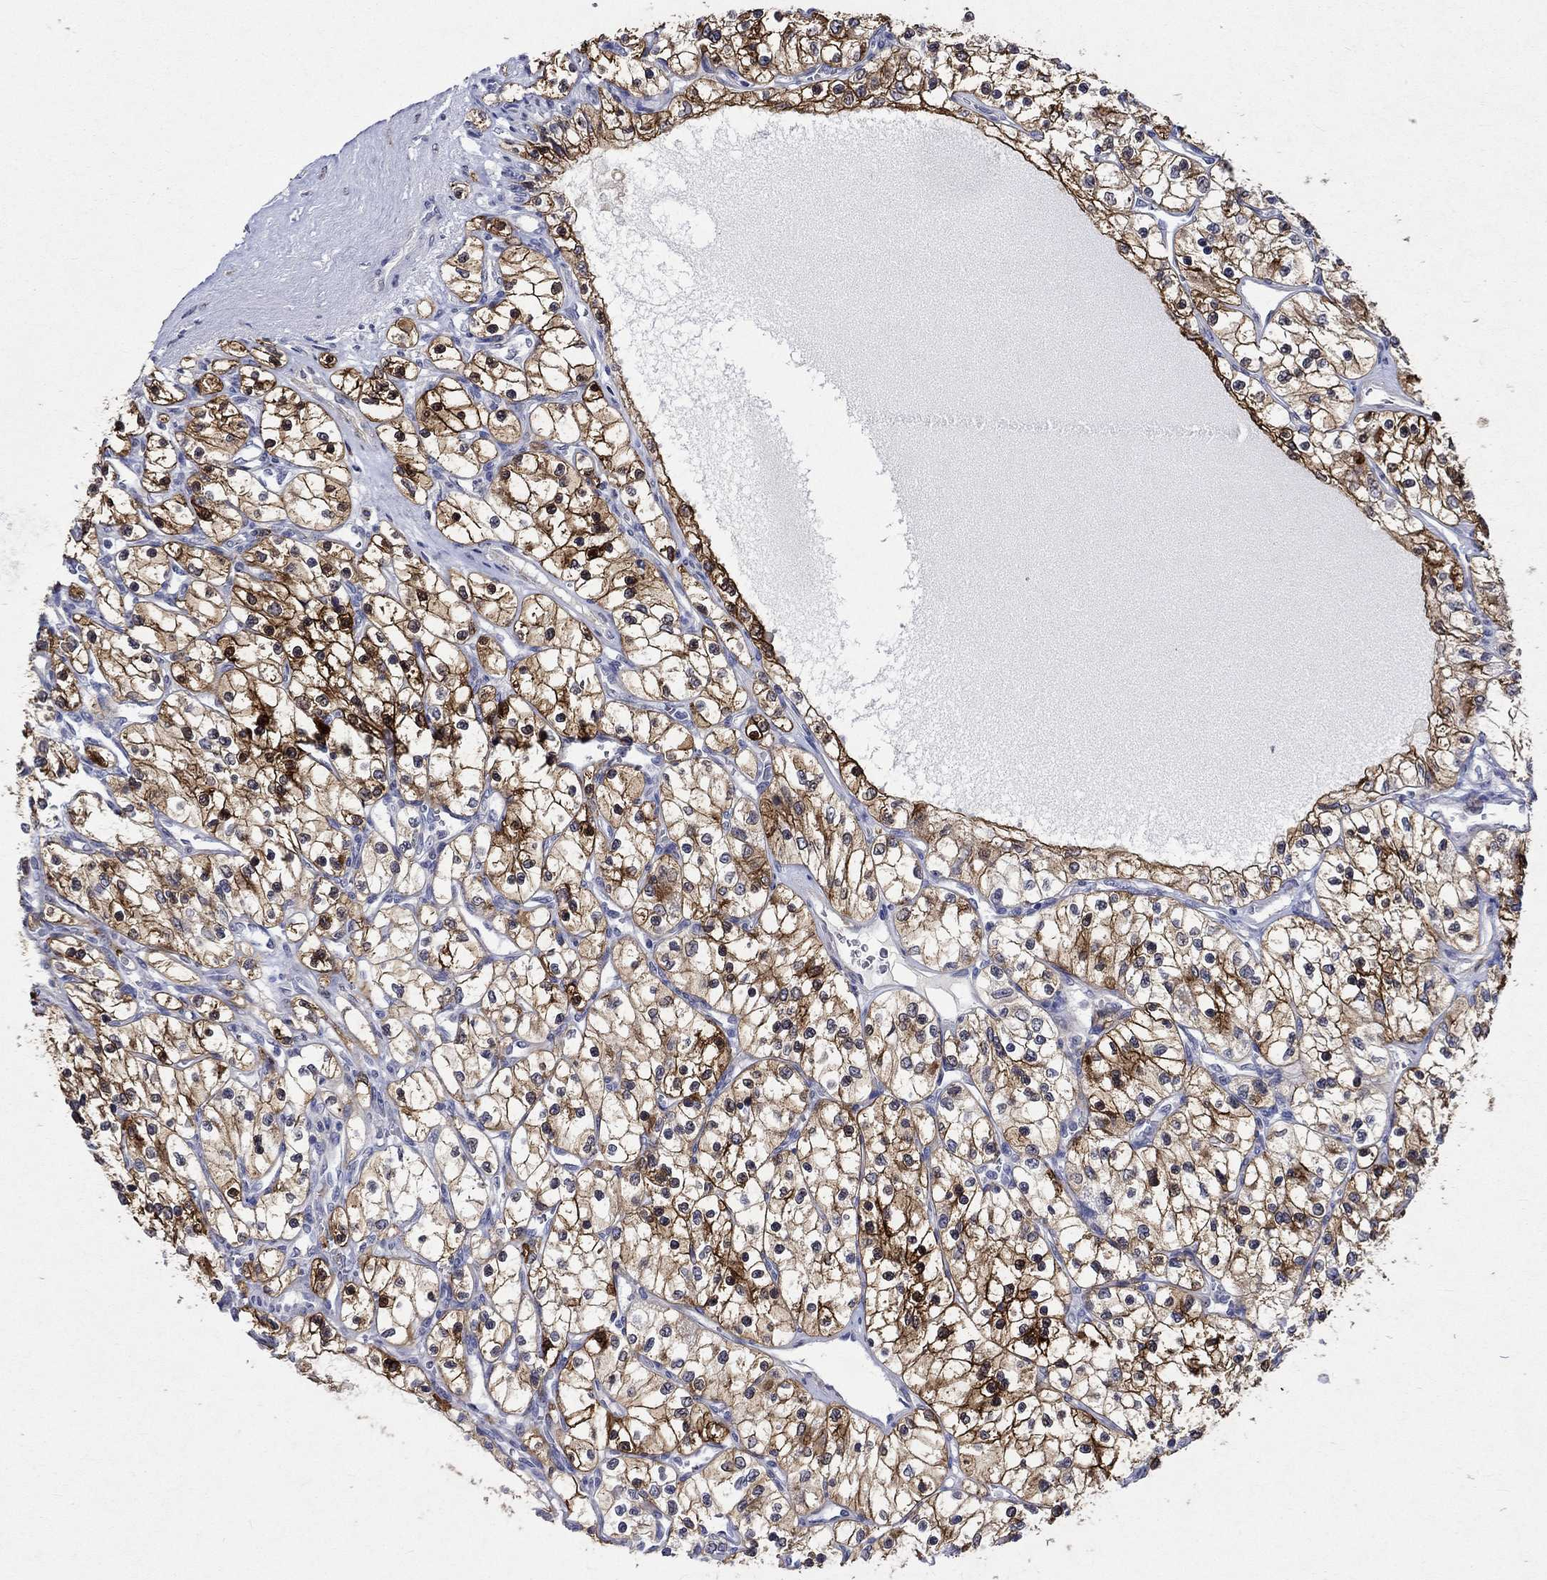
{"staining": {"intensity": "strong", "quantity": ">75%", "location": "cytoplasmic/membranous,nuclear"}, "tissue": "renal cancer", "cell_type": "Tumor cells", "image_type": "cancer", "snomed": [{"axis": "morphology", "description": "Adenocarcinoma, NOS"}, {"axis": "topography", "description": "Kidney"}], "caption": "Immunohistochemical staining of human renal cancer (adenocarcinoma) reveals strong cytoplasmic/membranous and nuclear protein staining in about >75% of tumor cells. (Stains: DAB (3,3'-diaminobenzidine) in brown, nuclei in blue, Microscopy: brightfield microscopy at high magnification).", "gene": "CRYAB", "patient": {"sex": "female", "age": 69}}